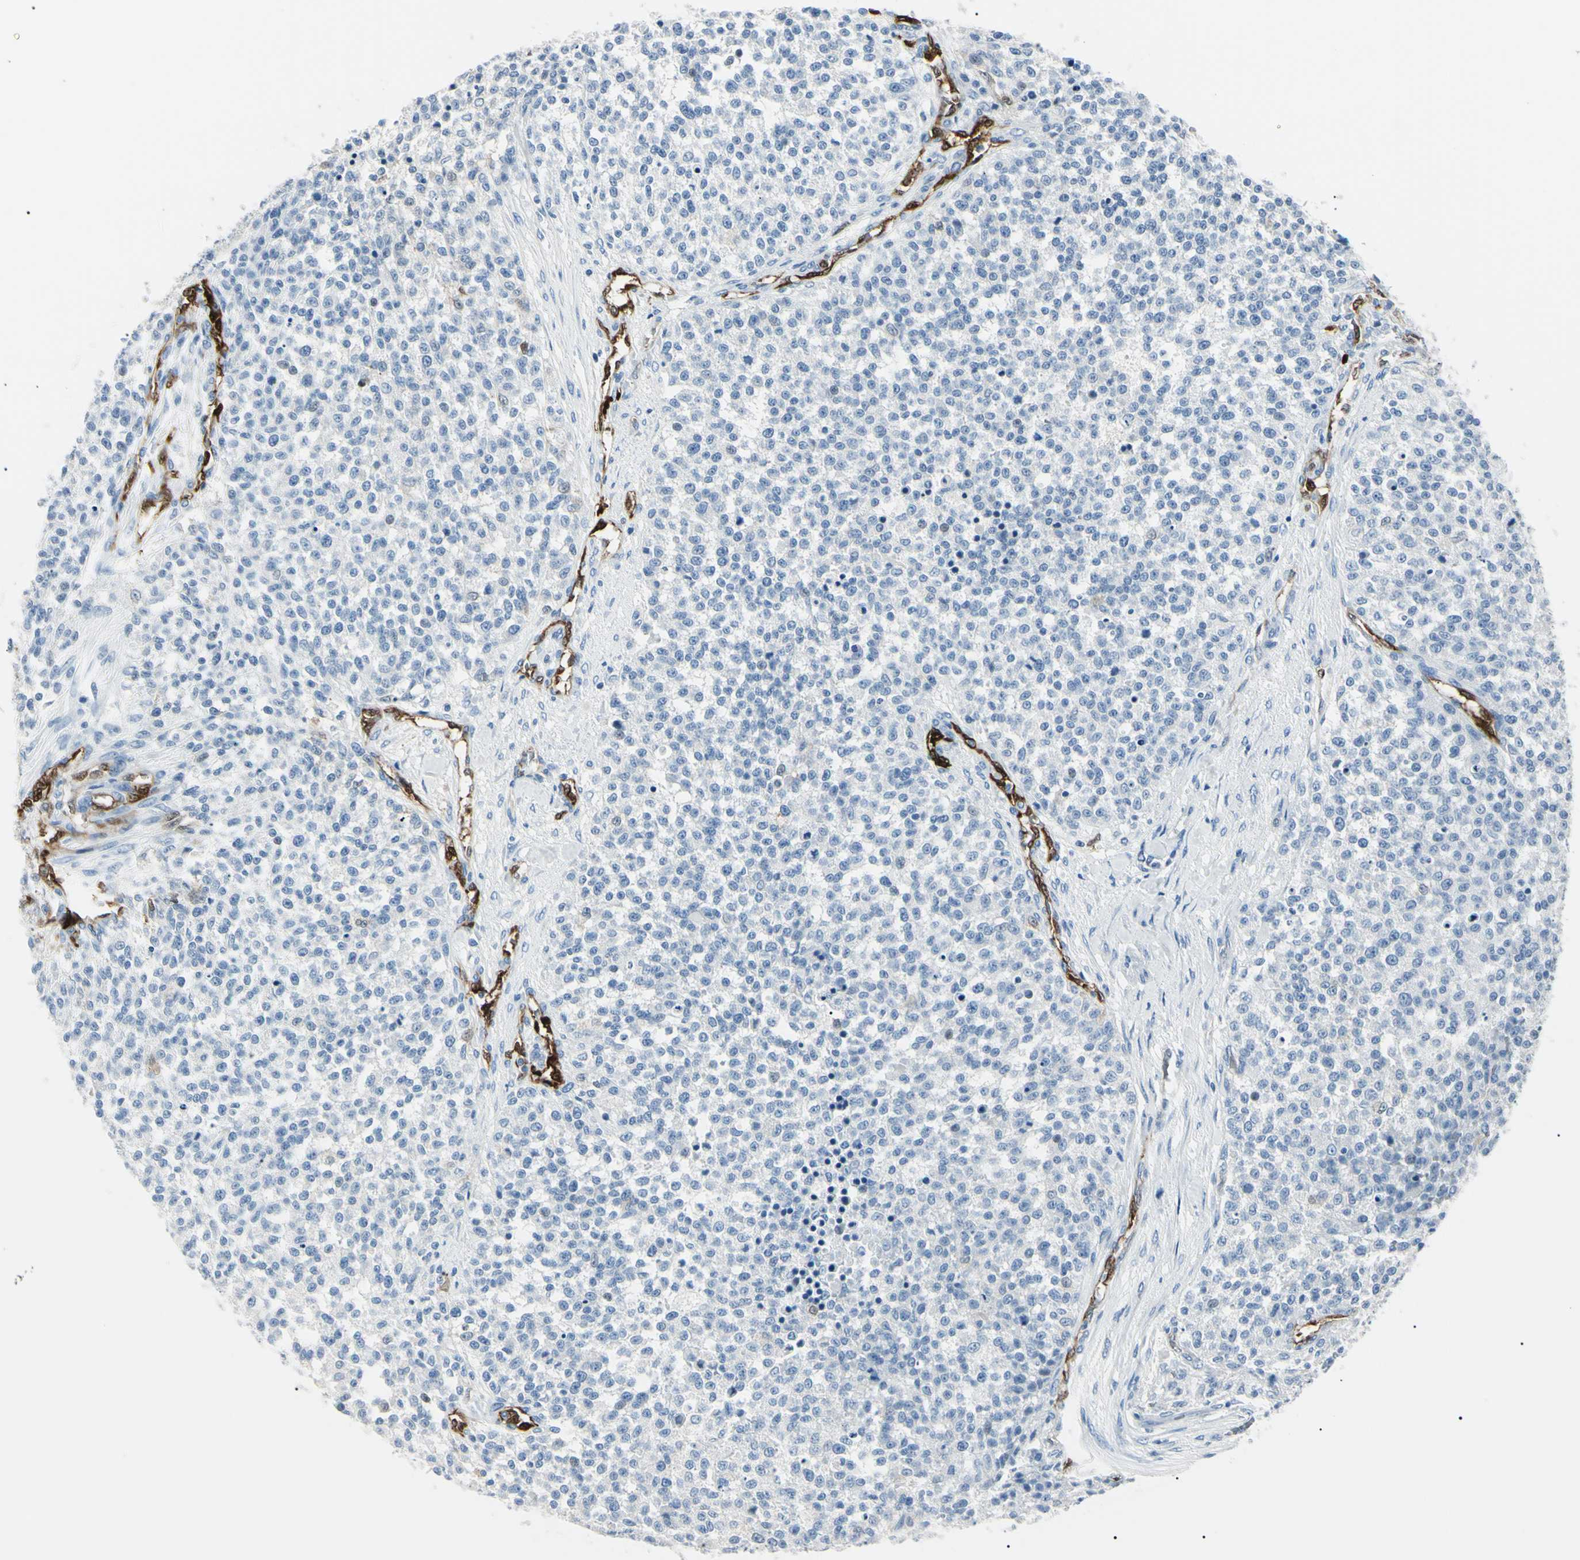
{"staining": {"intensity": "negative", "quantity": "none", "location": "none"}, "tissue": "testis cancer", "cell_type": "Tumor cells", "image_type": "cancer", "snomed": [{"axis": "morphology", "description": "Seminoma, NOS"}, {"axis": "topography", "description": "Testis"}], "caption": "DAB (3,3'-diaminobenzidine) immunohistochemical staining of human testis seminoma reveals no significant expression in tumor cells.", "gene": "CA2", "patient": {"sex": "male", "age": 59}}